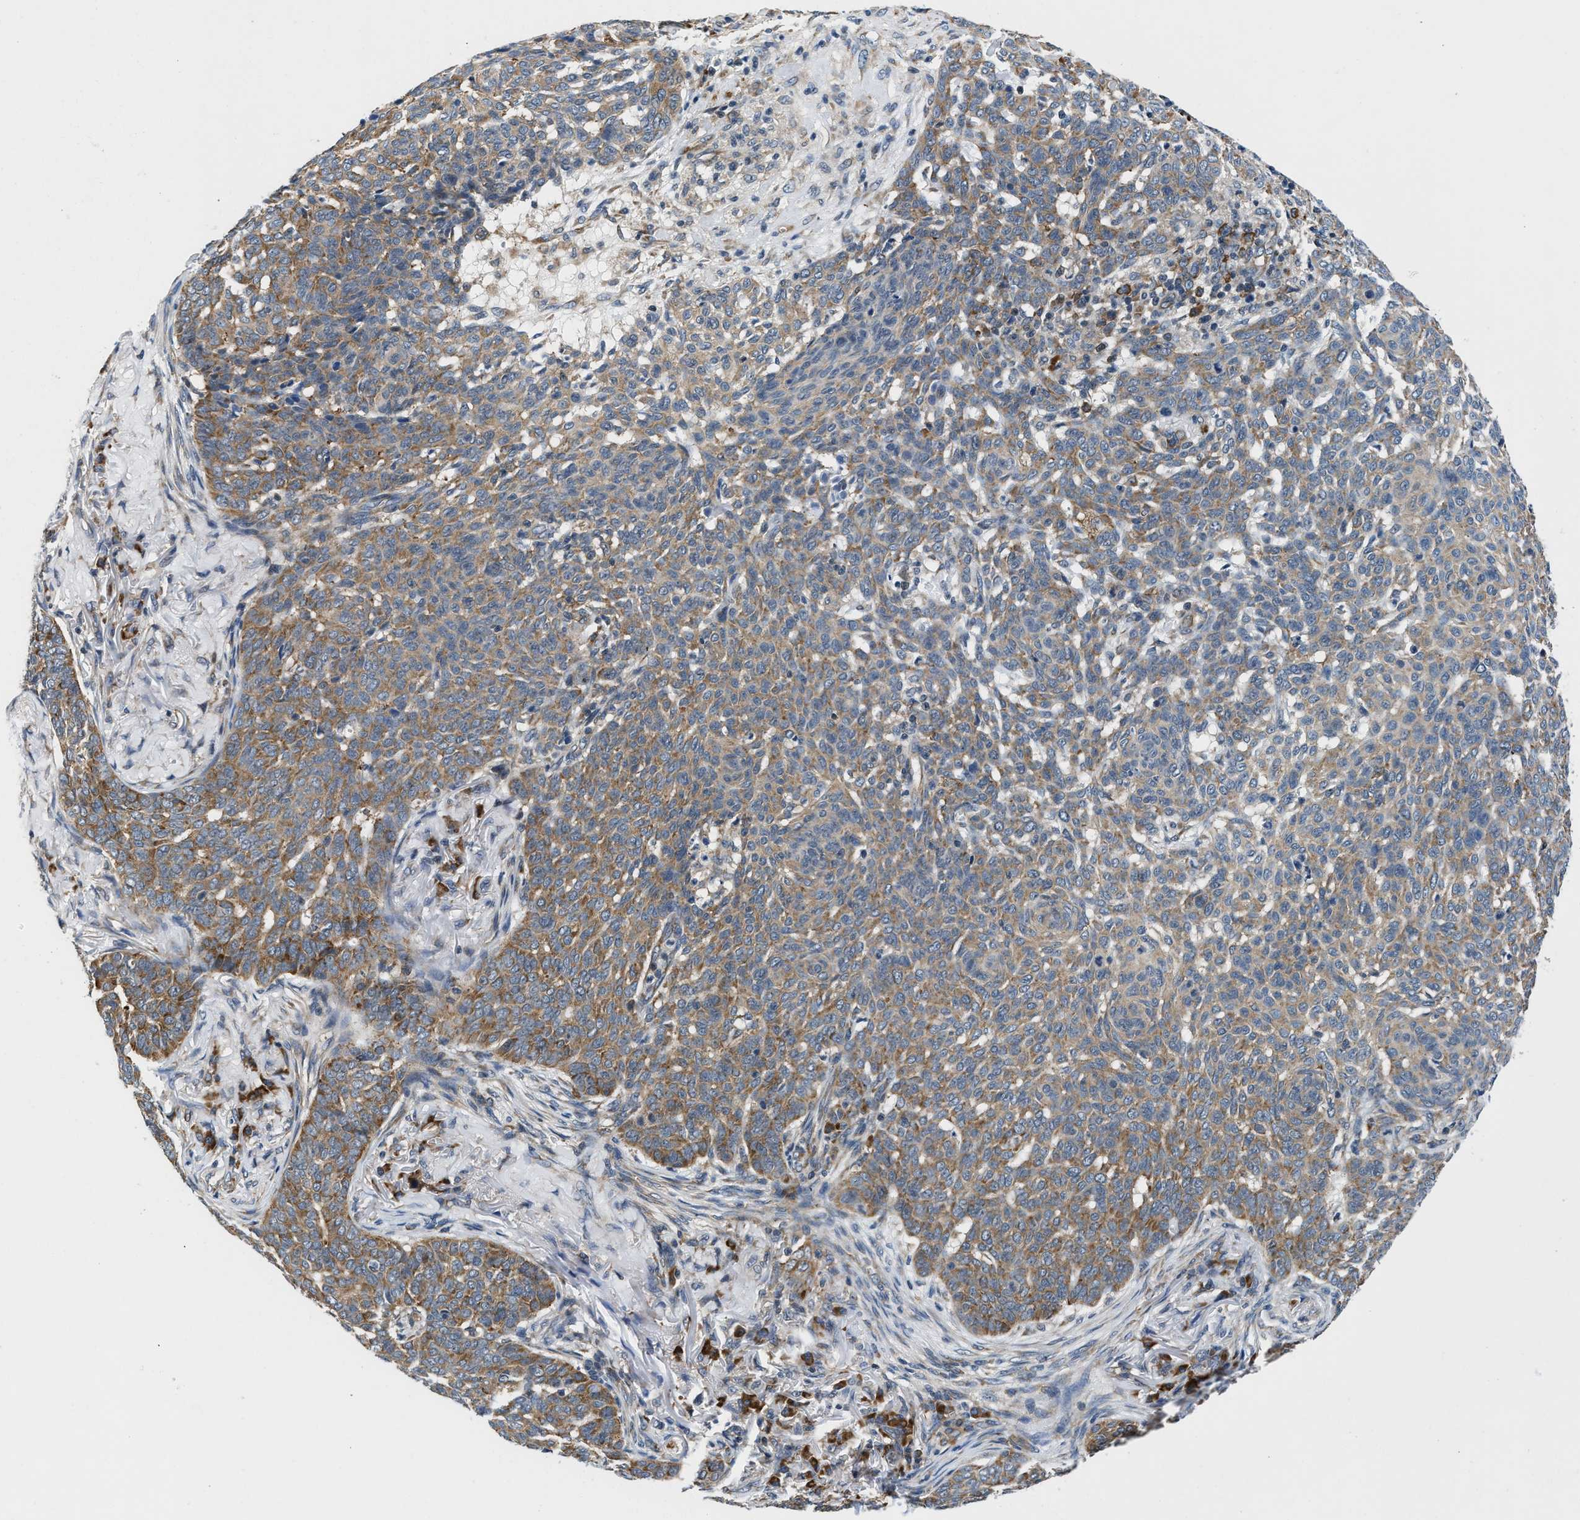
{"staining": {"intensity": "moderate", "quantity": ">75%", "location": "cytoplasmic/membranous"}, "tissue": "skin cancer", "cell_type": "Tumor cells", "image_type": "cancer", "snomed": [{"axis": "morphology", "description": "Basal cell carcinoma"}, {"axis": "topography", "description": "Skin"}], "caption": "Protein staining displays moderate cytoplasmic/membranous positivity in about >75% of tumor cells in skin cancer.", "gene": "PA2G4", "patient": {"sex": "male", "age": 85}}